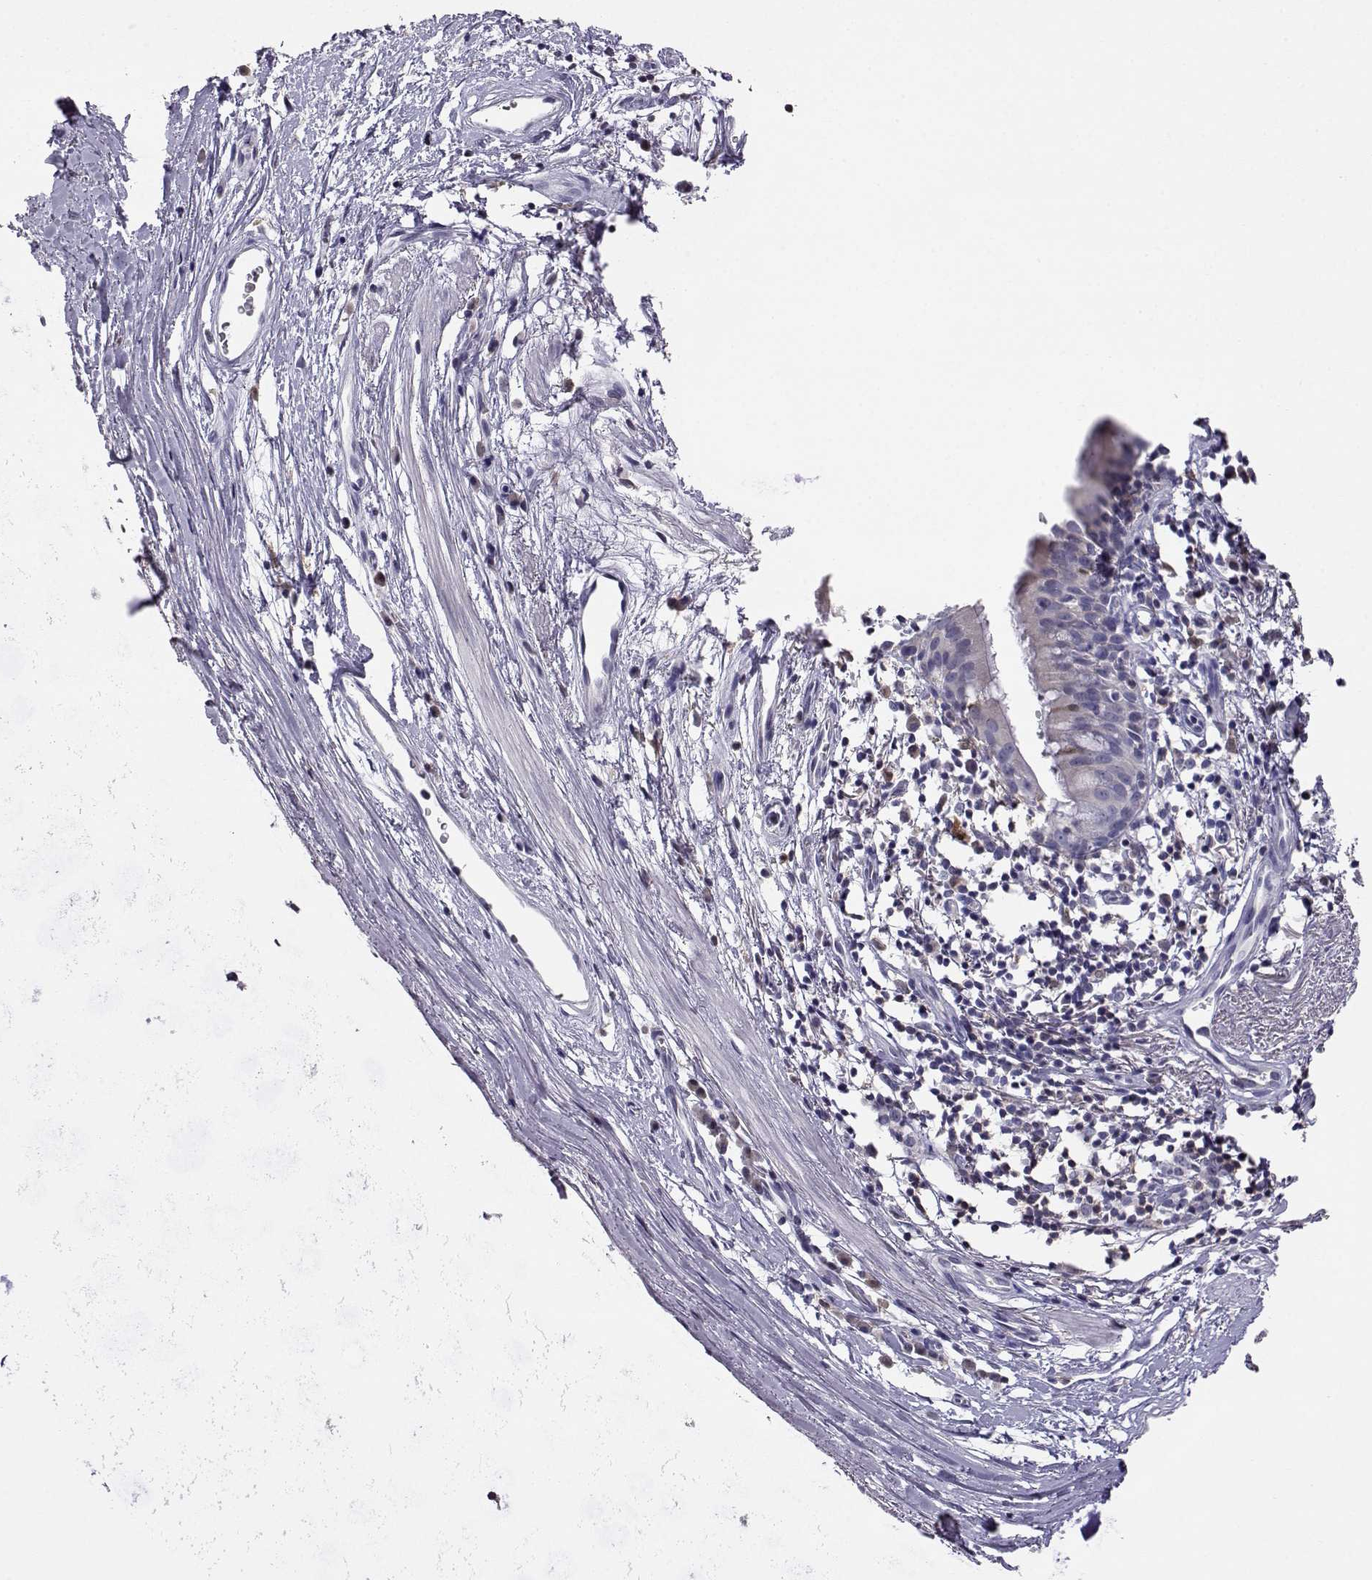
{"staining": {"intensity": "negative", "quantity": "none", "location": "none"}, "tissue": "bronchus", "cell_type": "Respiratory epithelial cells", "image_type": "normal", "snomed": [{"axis": "morphology", "description": "Normal tissue, NOS"}, {"axis": "topography", "description": "Cartilage tissue"}, {"axis": "topography", "description": "Bronchus"}], "caption": "Immunohistochemistry photomicrograph of normal bronchus: human bronchus stained with DAB (3,3'-diaminobenzidine) shows no significant protein positivity in respiratory epithelial cells. (DAB immunohistochemistry (IHC) with hematoxylin counter stain).", "gene": "AKR1B1", "patient": {"sex": "male", "age": 58}}